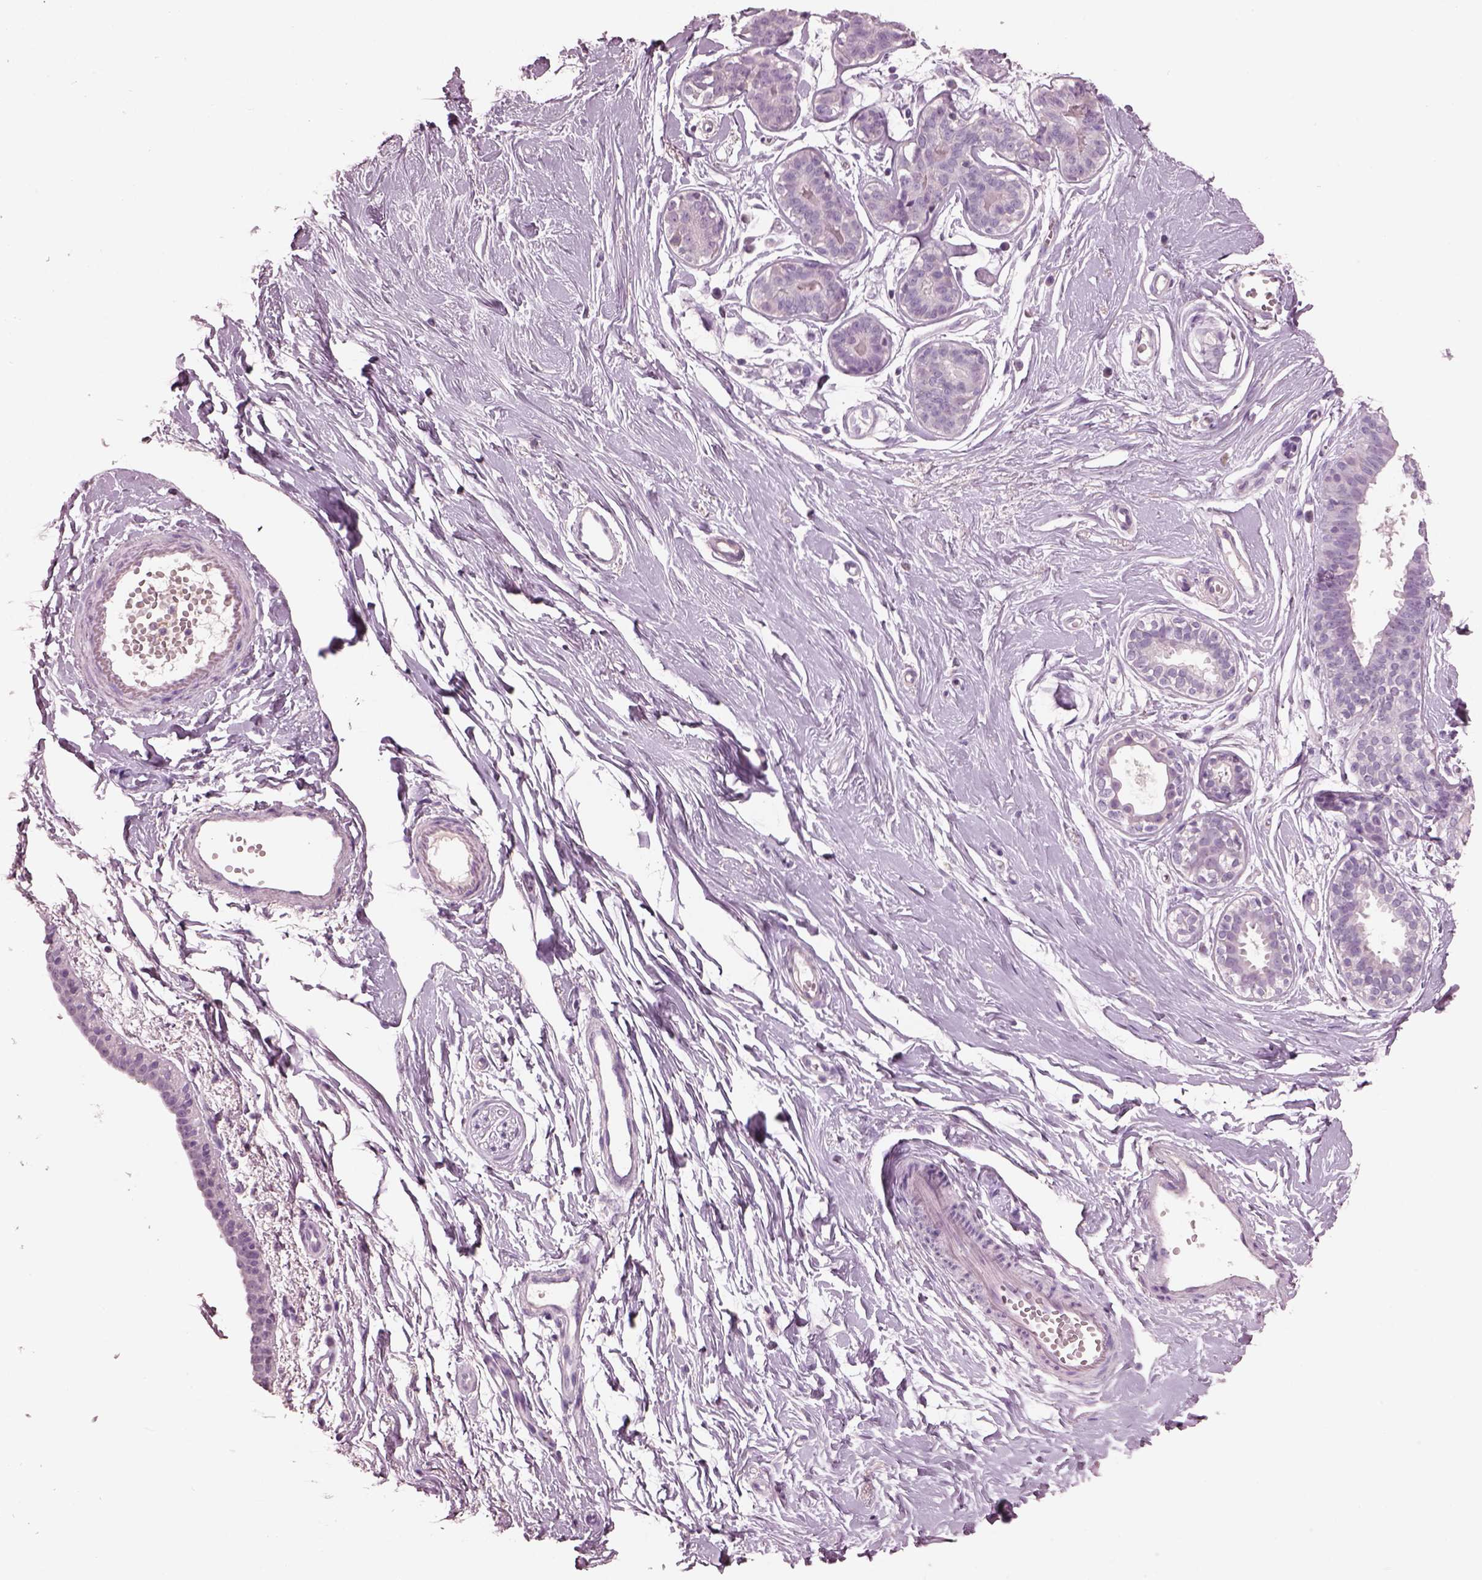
{"staining": {"intensity": "negative", "quantity": "none", "location": "none"}, "tissue": "breast", "cell_type": "Adipocytes", "image_type": "normal", "snomed": [{"axis": "morphology", "description": "Normal tissue, NOS"}, {"axis": "topography", "description": "Breast"}], "caption": "This micrograph is of normal breast stained with IHC to label a protein in brown with the nuclei are counter-stained blue. There is no positivity in adipocytes. Brightfield microscopy of IHC stained with DAB (3,3'-diaminobenzidine) (brown) and hematoxylin (blue), captured at high magnification.", "gene": "PACRG", "patient": {"sex": "female", "age": 49}}